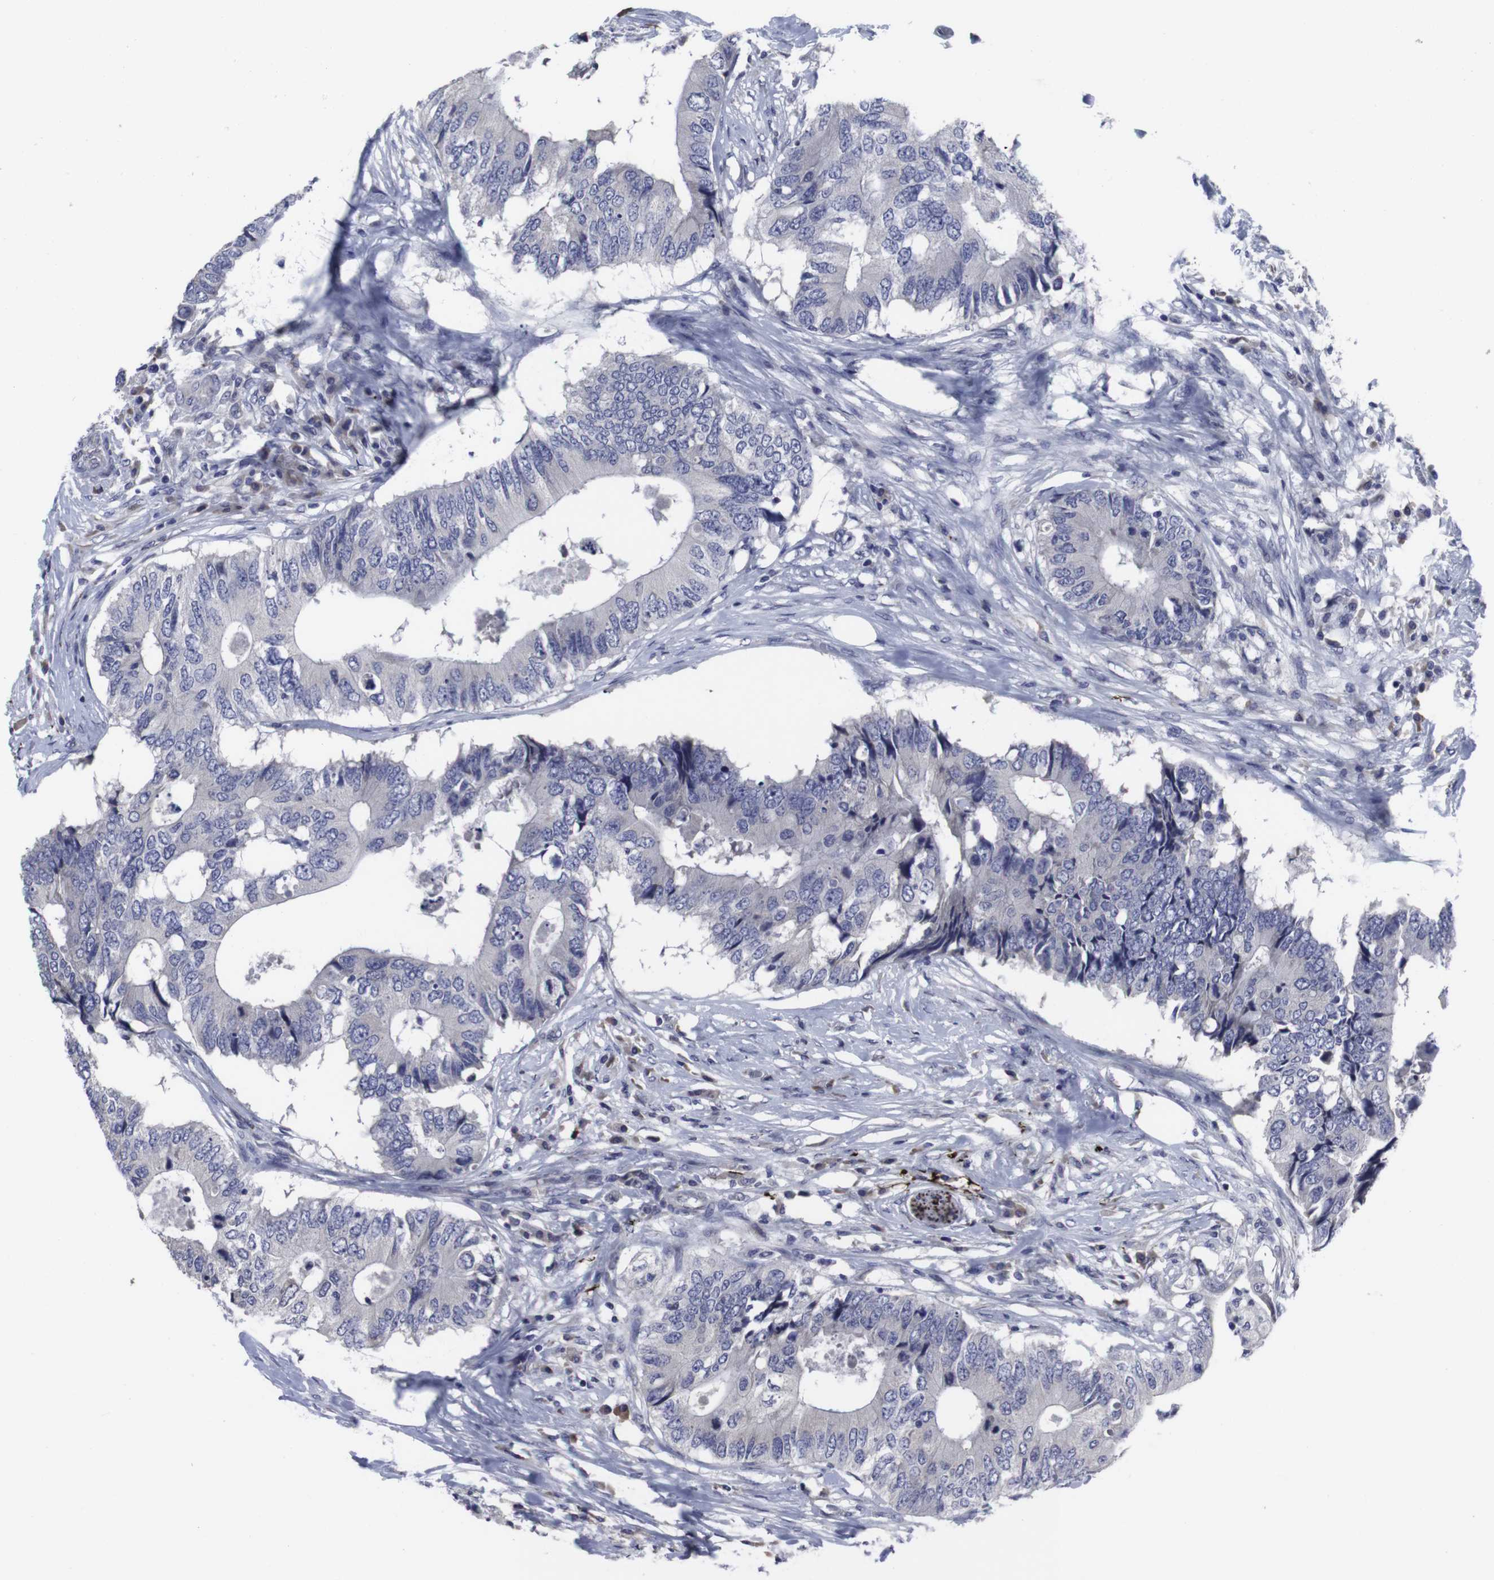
{"staining": {"intensity": "negative", "quantity": "none", "location": "none"}, "tissue": "colorectal cancer", "cell_type": "Tumor cells", "image_type": "cancer", "snomed": [{"axis": "morphology", "description": "Adenocarcinoma, NOS"}, {"axis": "topography", "description": "Colon"}], "caption": "This is an immunohistochemistry photomicrograph of human colorectal adenocarcinoma. There is no expression in tumor cells.", "gene": "SNCG", "patient": {"sex": "male", "age": 71}}